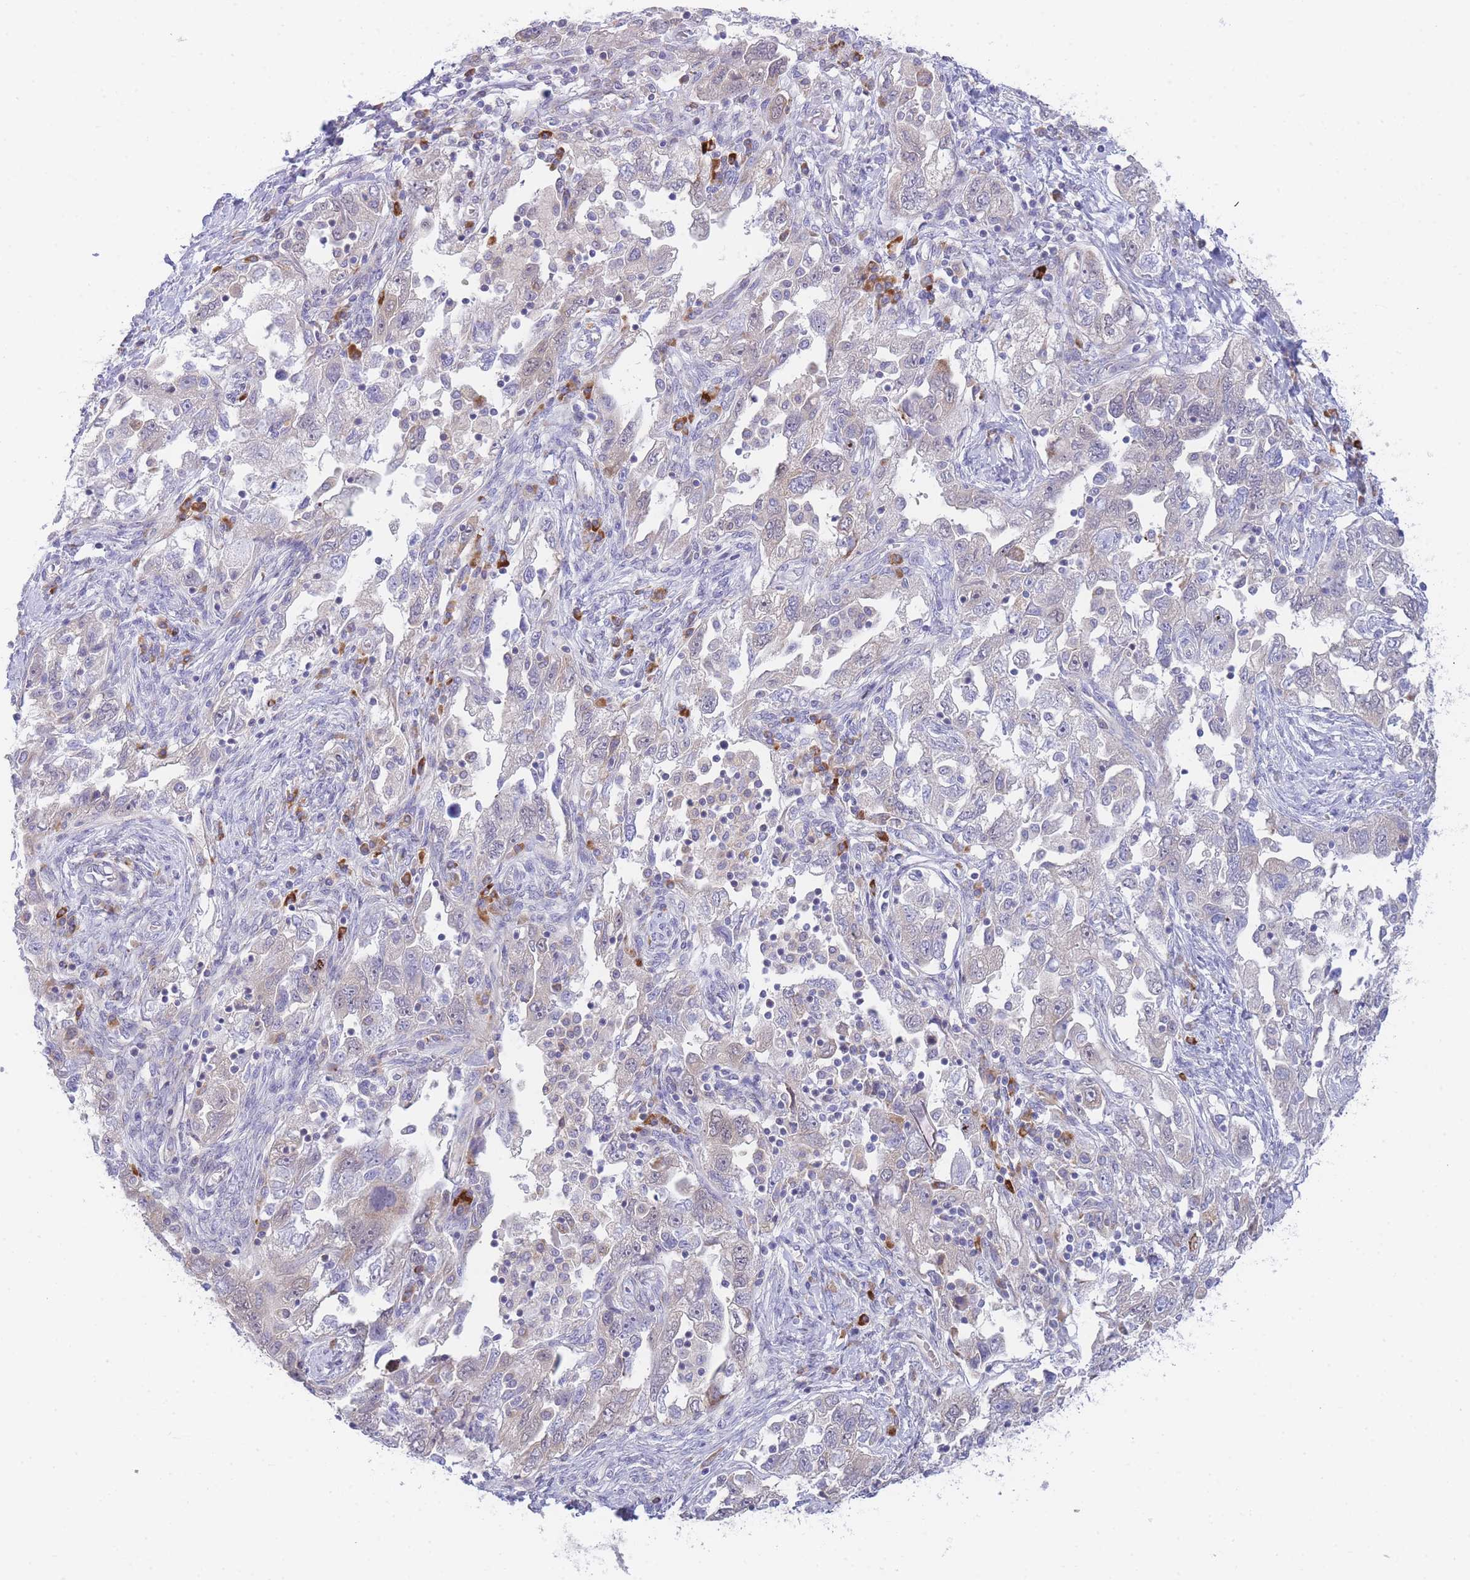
{"staining": {"intensity": "negative", "quantity": "none", "location": "none"}, "tissue": "ovarian cancer", "cell_type": "Tumor cells", "image_type": "cancer", "snomed": [{"axis": "morphology", "description": "Carcinoma, NOS"}, {"axis": "morphology", "description": "Cystadenocarcinoma, serous, NOS"}, {"axis": "topography", "description": "Ovary"}], "caption": "Protein analysis of ovarian carcinoma displays no significant expression in tumor cells.", "gene": "ZNF510", "patient": {"sex": "female", "age": 69}}